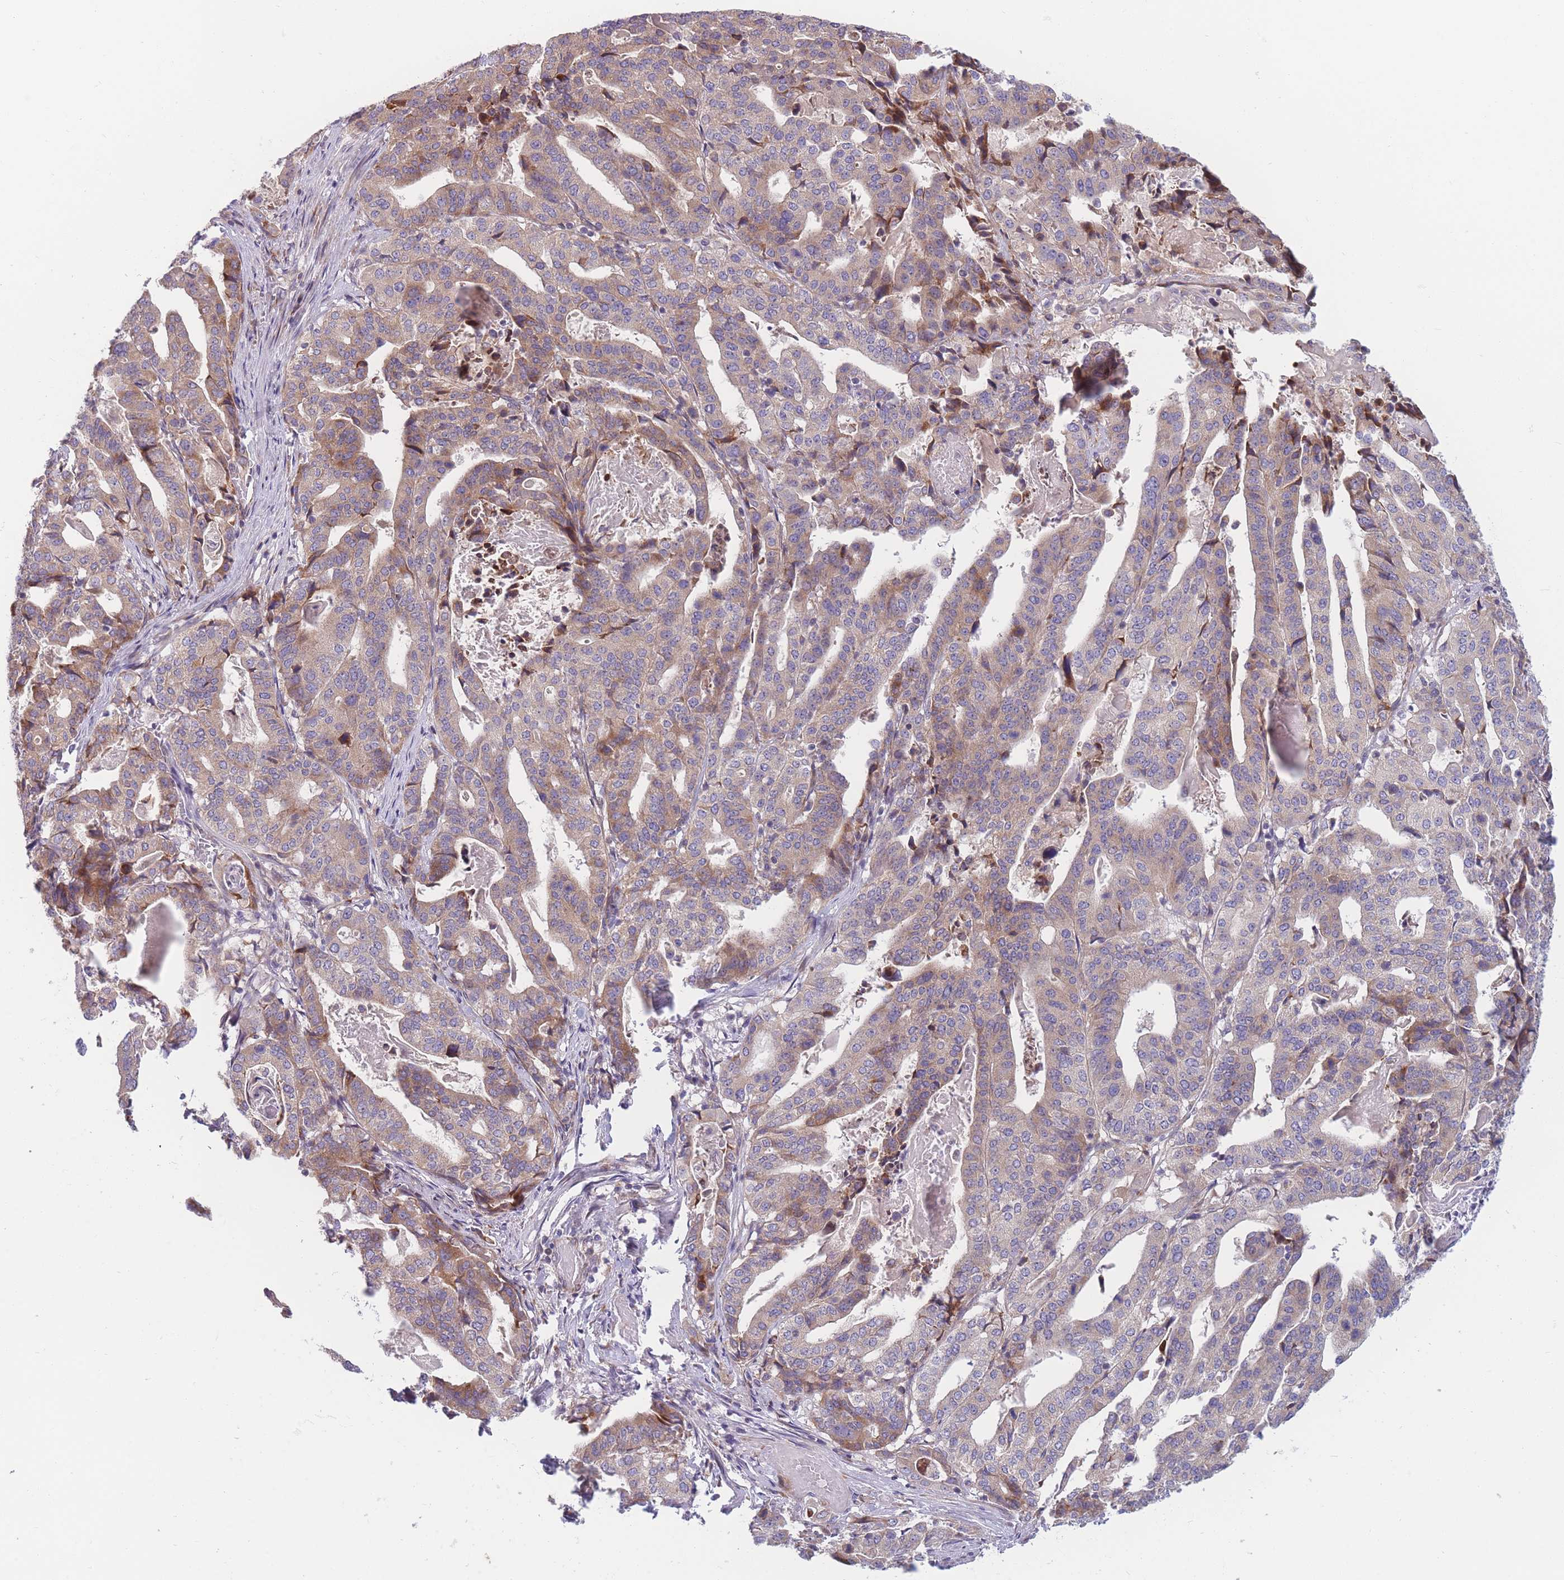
{"staining": {"intensity": "weak", "quantity": ">75%", "location": "cytoplasmic/membranous"}, "tissue": "stomach cancer", "cell_type": "Tumor cells", "image_type": "cancer", "snomed": [{"axis": "morphology", "description": "Adenocarcinoma, NOS"}, {"axis": "topography", "description": "Stomach"}], "caption": "Weak cytoplasmic/membranous positivity for a protein is present in approximately >75% of tumor cells of stomach cancer (adenocarcinoma) using immunohistochemistry.", "gene": "TMEM131L", "patient": {"sex": "male", "age": 48}}